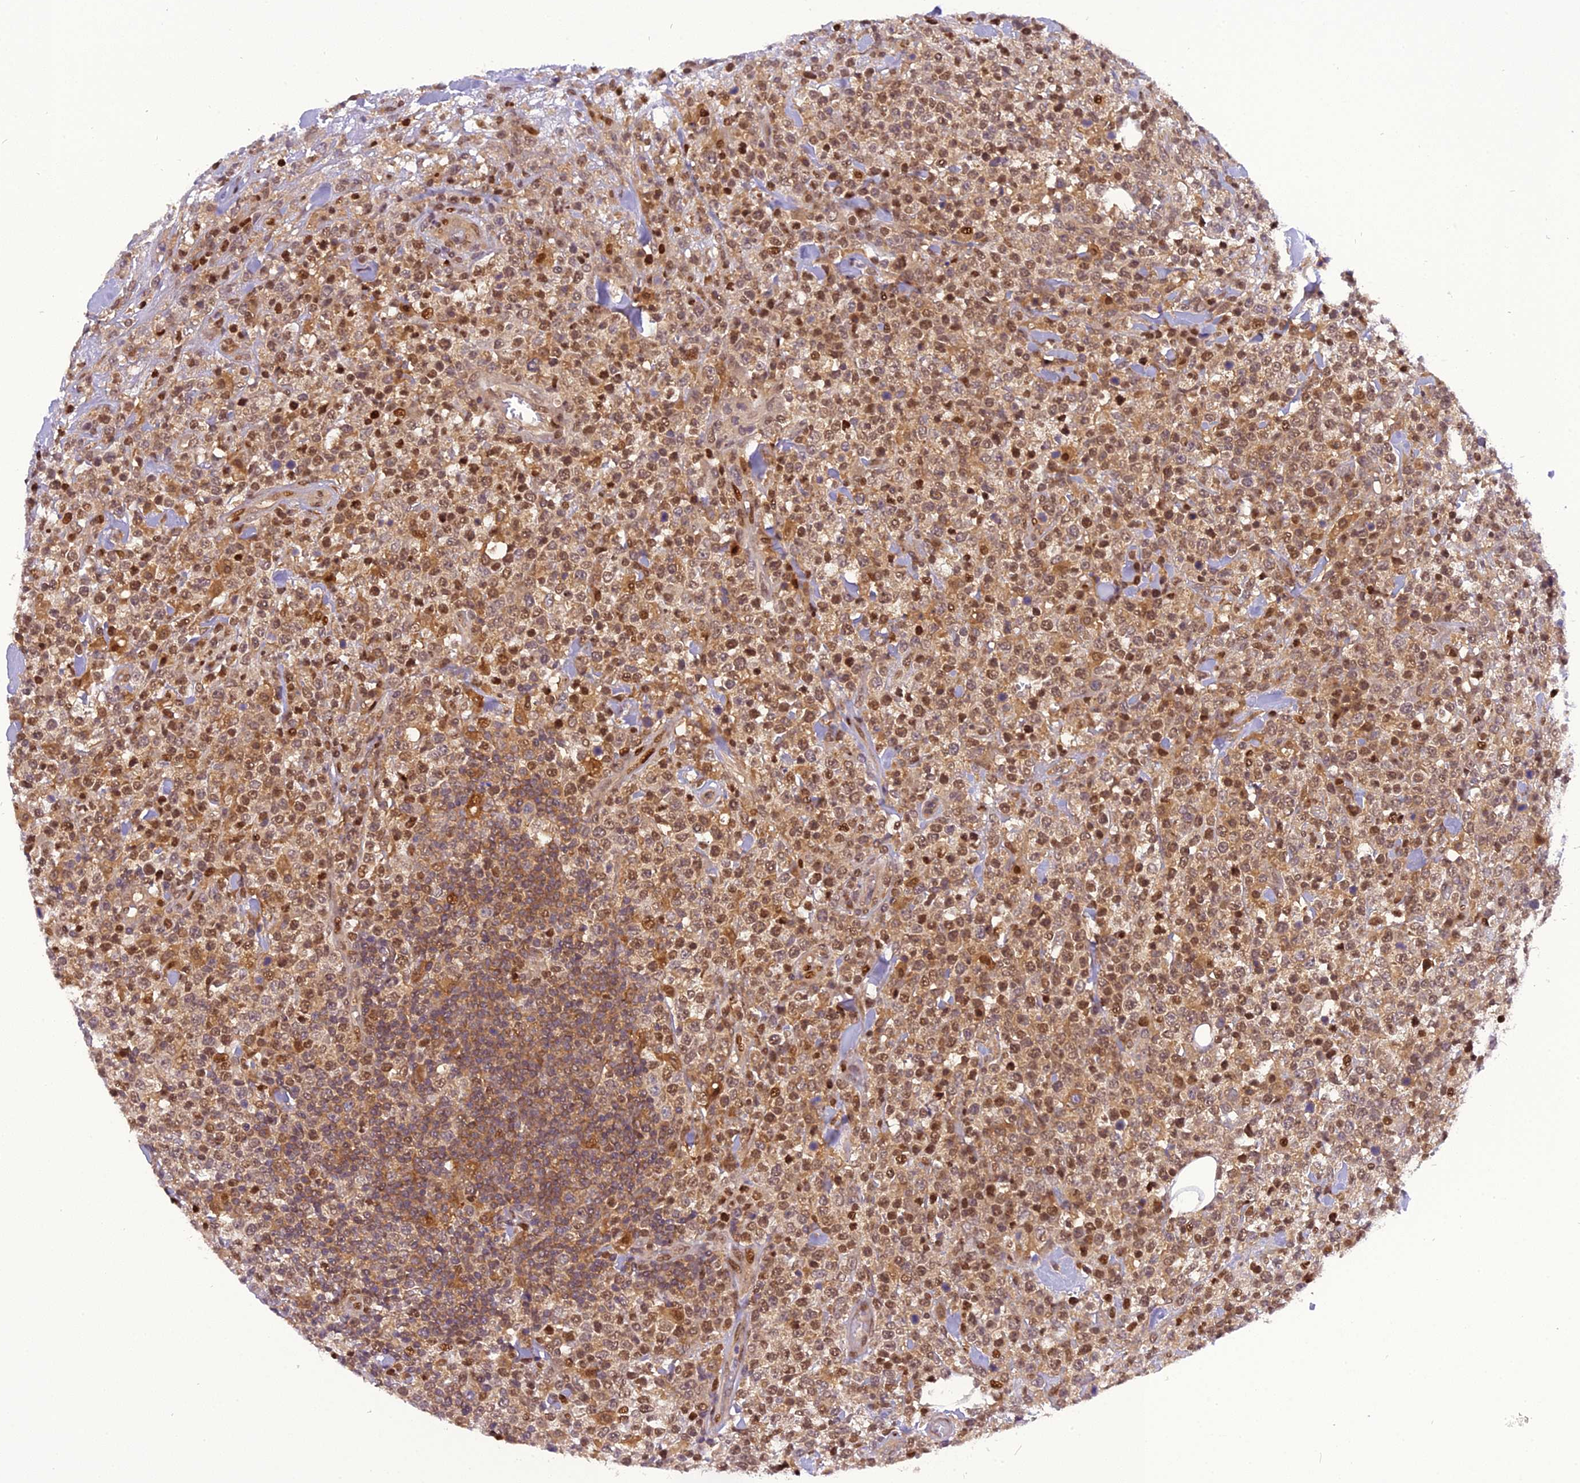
{"staining": {"intensity": "moderate", "quantity": ">75%", "location": "cytoplasmic/membranous,nuclear"}, "tissue": "lymphoma", "cell_type": "Tumor cells", "image_type": "cancer", "snomed": [{"axis": "morphology", "description": "Malignant lymphoma, non-Hodgkin's type, High grade"}, {"axis": "topography", "description": "Colon"}], "caption": "Brown immunohistochemical staining in human lymphoma reveals moderate cytoplasmic/membranous and nuclear staining in approximately >75% of tumor cells.", "gene": "RABGGTA", "patient": {"sex": "female", "age": 53}}